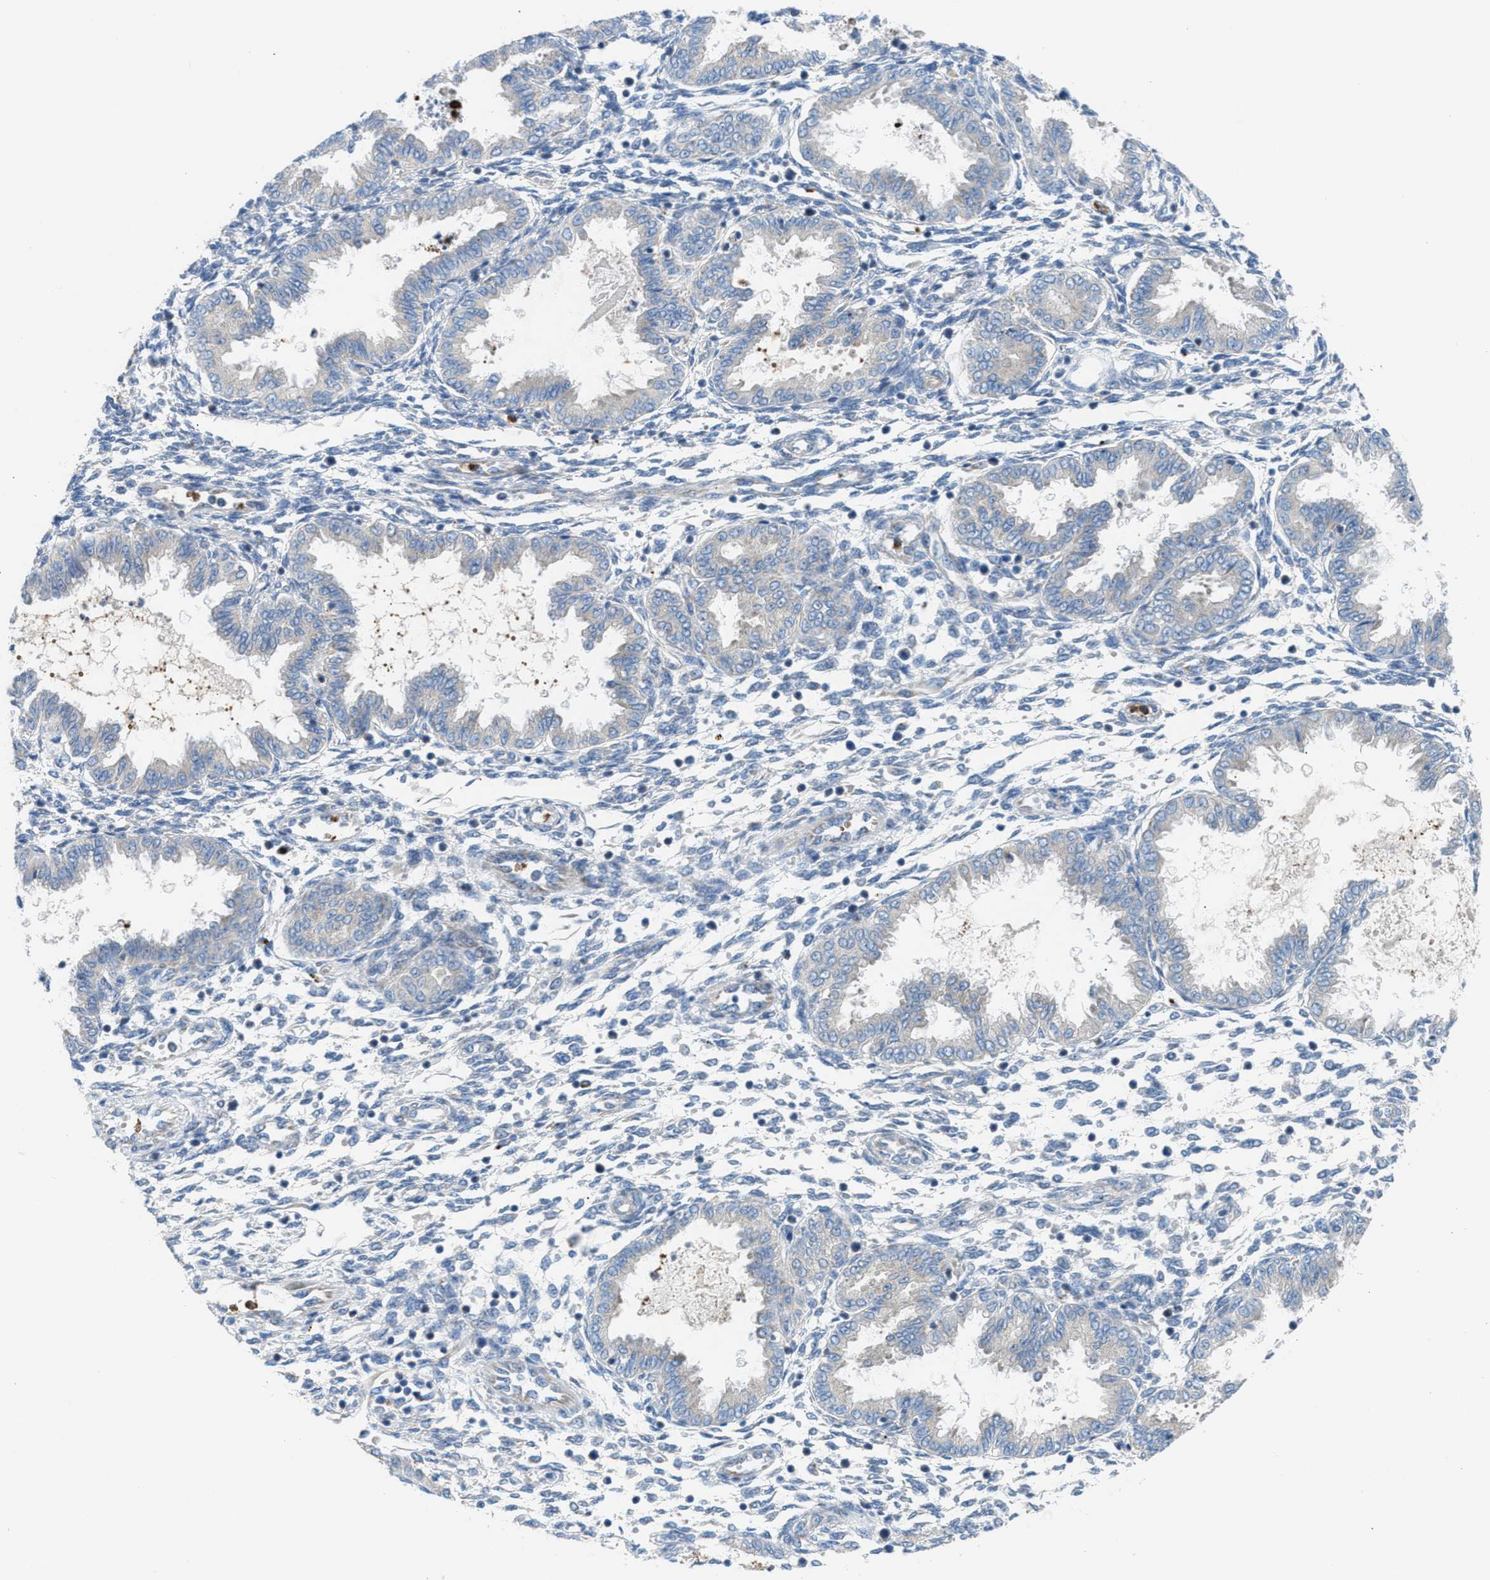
{"staining": {"intensity": "negative", "quantity": "none", "location": "none"}, "tissue": "endometrium", "cell_type": "Cells in endometrial stroma", "image_type": "normal", "snomed": [{"axis": "morphology", "description": "Normal tissue, NOS"}, {"axis": "topography", "description": "Endometrium"}], "caption": "The immunohistochemistry (IHC) histopathology image has no significant expression in cells in endometrial stroma of endometrium.", "gene": "TPH1", "patient": {"sex": "female", "age": 33}}